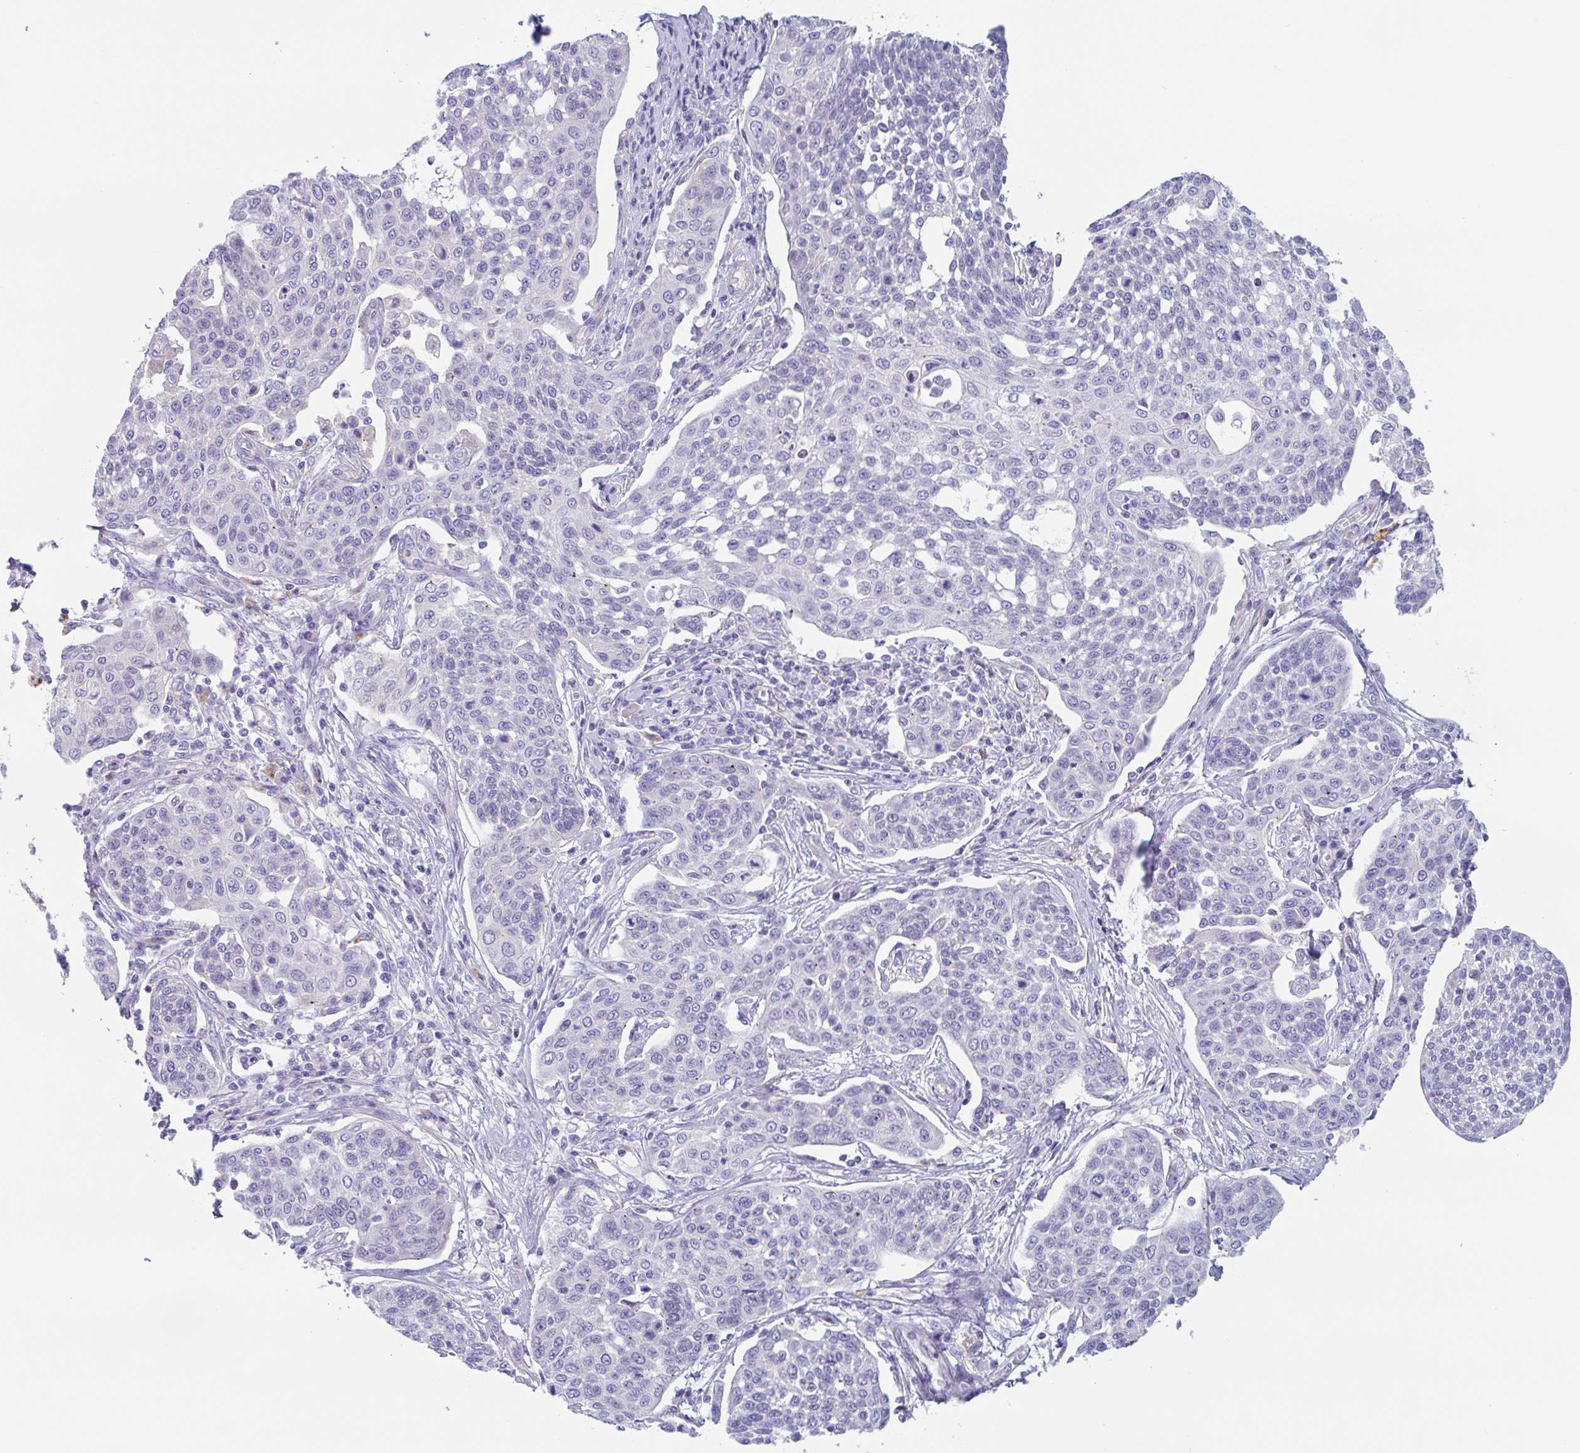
{"staining": {"intensity": "negative", "quantity": "none", "location": "none"}, "tissue": "cervical cancer", "cell_type": "Tumor cells", "image_type": "cancer", "snomed": [{"axis": "morphology", "description": "Squamous cell carcinoma, NOS"}, {"axis": "topography", "description": "Cervix"}], "caption": "DAB immunohistochemical staining of human squamous cell carcinoma (cervical) shows no significant expression in tumor cells.", "gene": "LENG9", "patient": {"sex": "female", "age": 34}}